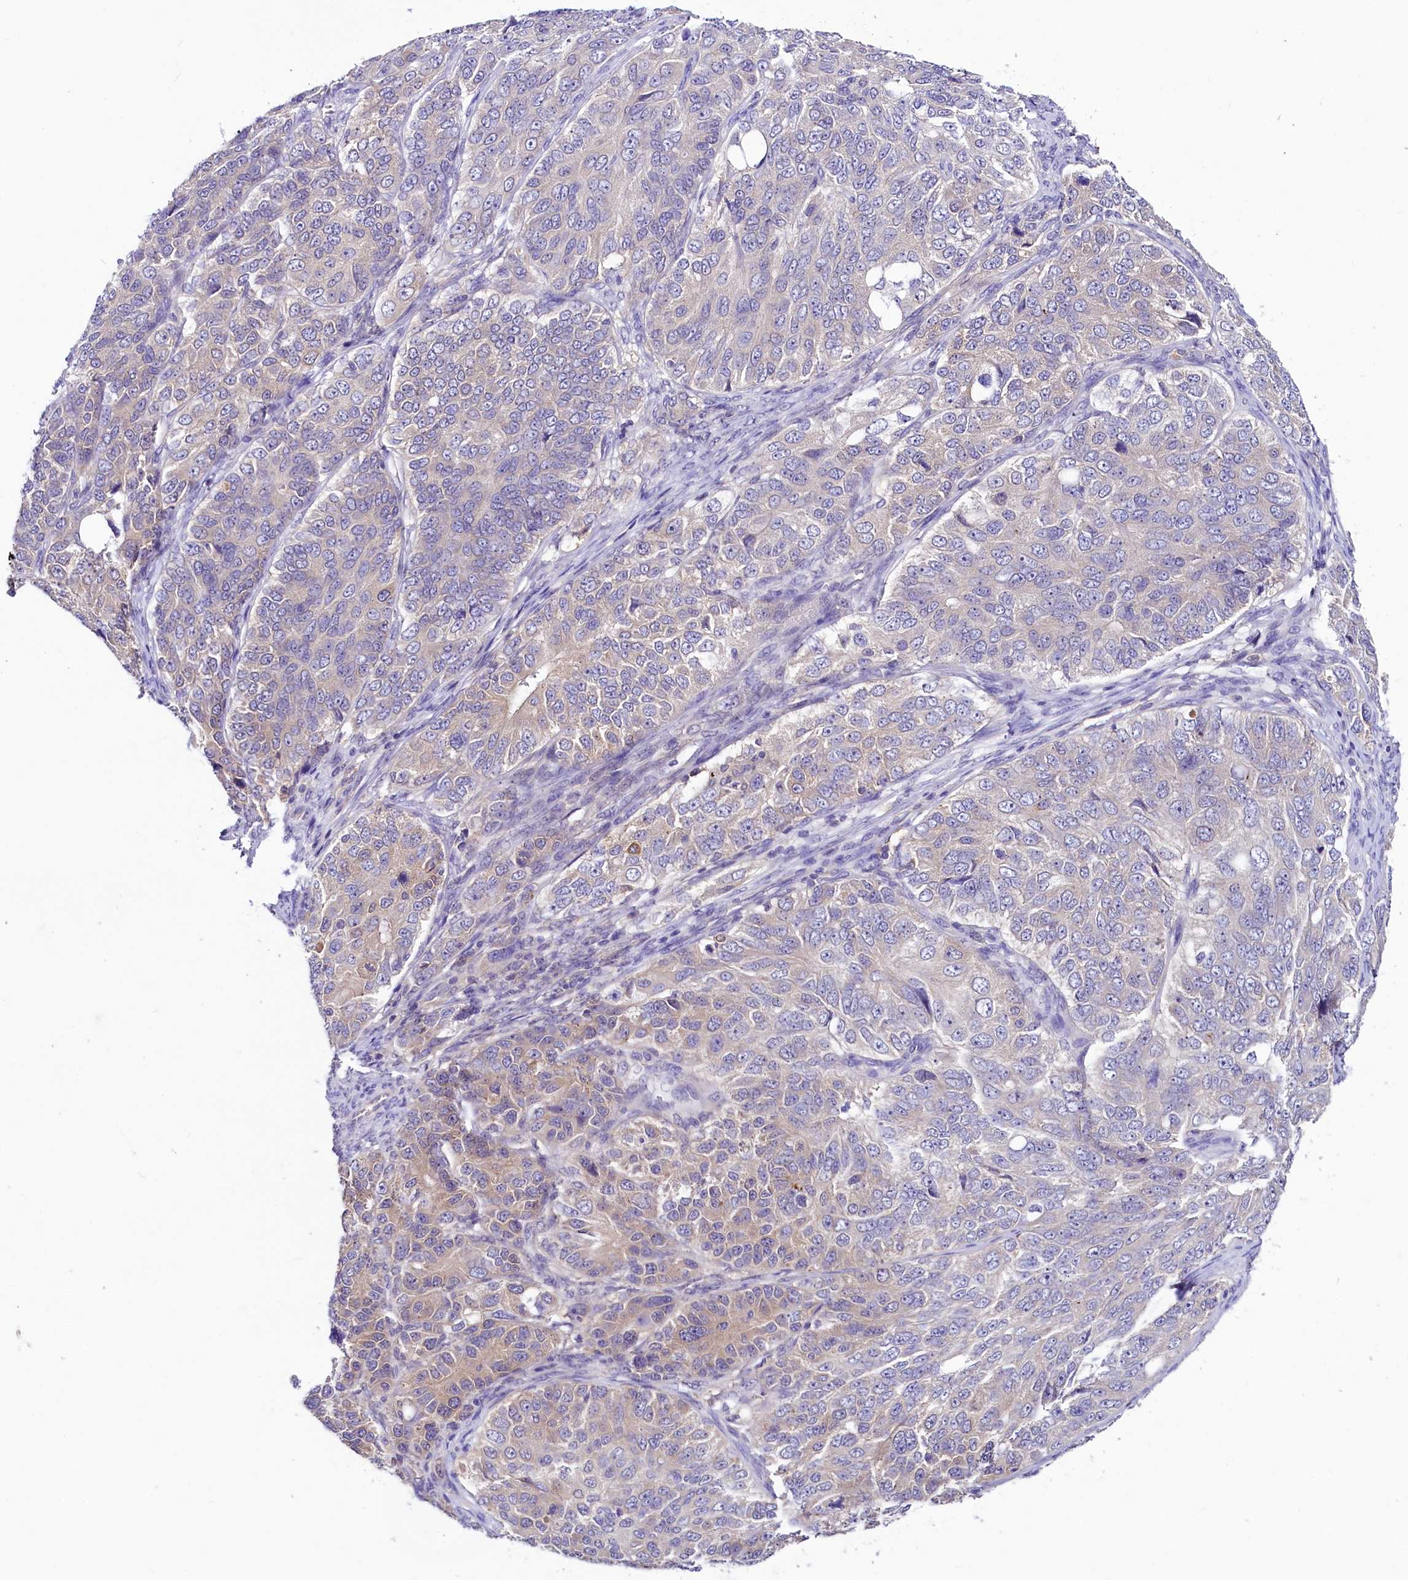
{"staining": {"intensity": "negative", "quantity": "none", "location": "none"}, "tissue": "ovarian cancer", "cell_type": "Tumor cells", "image_type": "cancer", "snomed": [{"axis": "morphology", "description": "Carcinoma, endometroid"}, {"axis": "topography", "description": "Ovary"}], "caption": "A histopathology image of ovarian endometroid carcinoma stained for a protein exhibits no brown staining in tumor cells.", "gene": "ABHD5", "patient": {"sex": "female", "age": 51}}